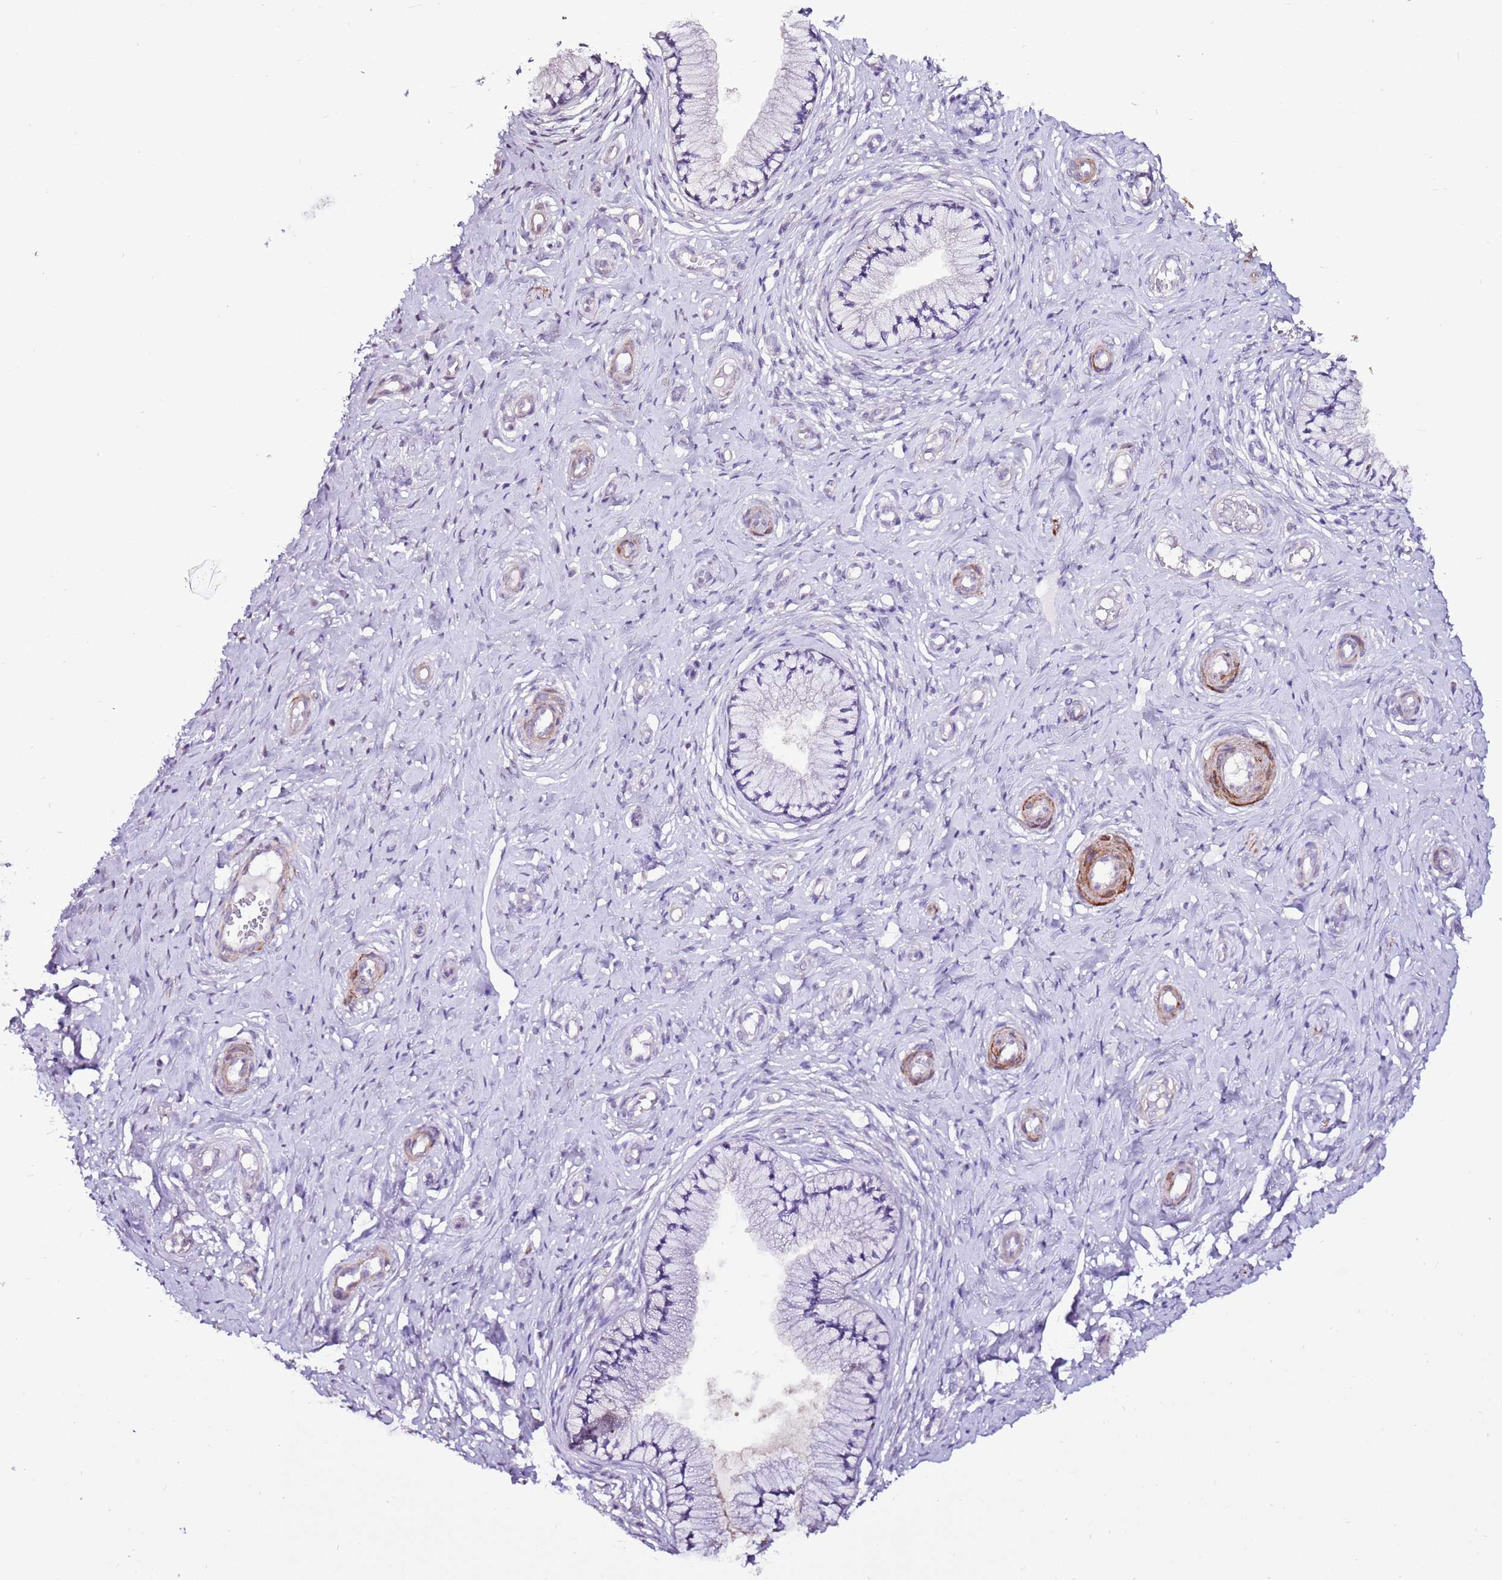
{"staining": {"intensity": "negative", "quantity": "none", "location": "none"}, "tissue": "cervix", "cell_type": "Glandular cells", "image_type": "normal", "snomed": [{"axis": "morphology", "description": "Normal tissue, NOS"}, {"axis": "topography", "description": "Cervix"}], "caption": "Immunohistochemical staining of unremarkable cervix demonstrates no significant positivity in glandular cells.", "gene": "ART5", "patient": {"sex": "female", "age": 36}}